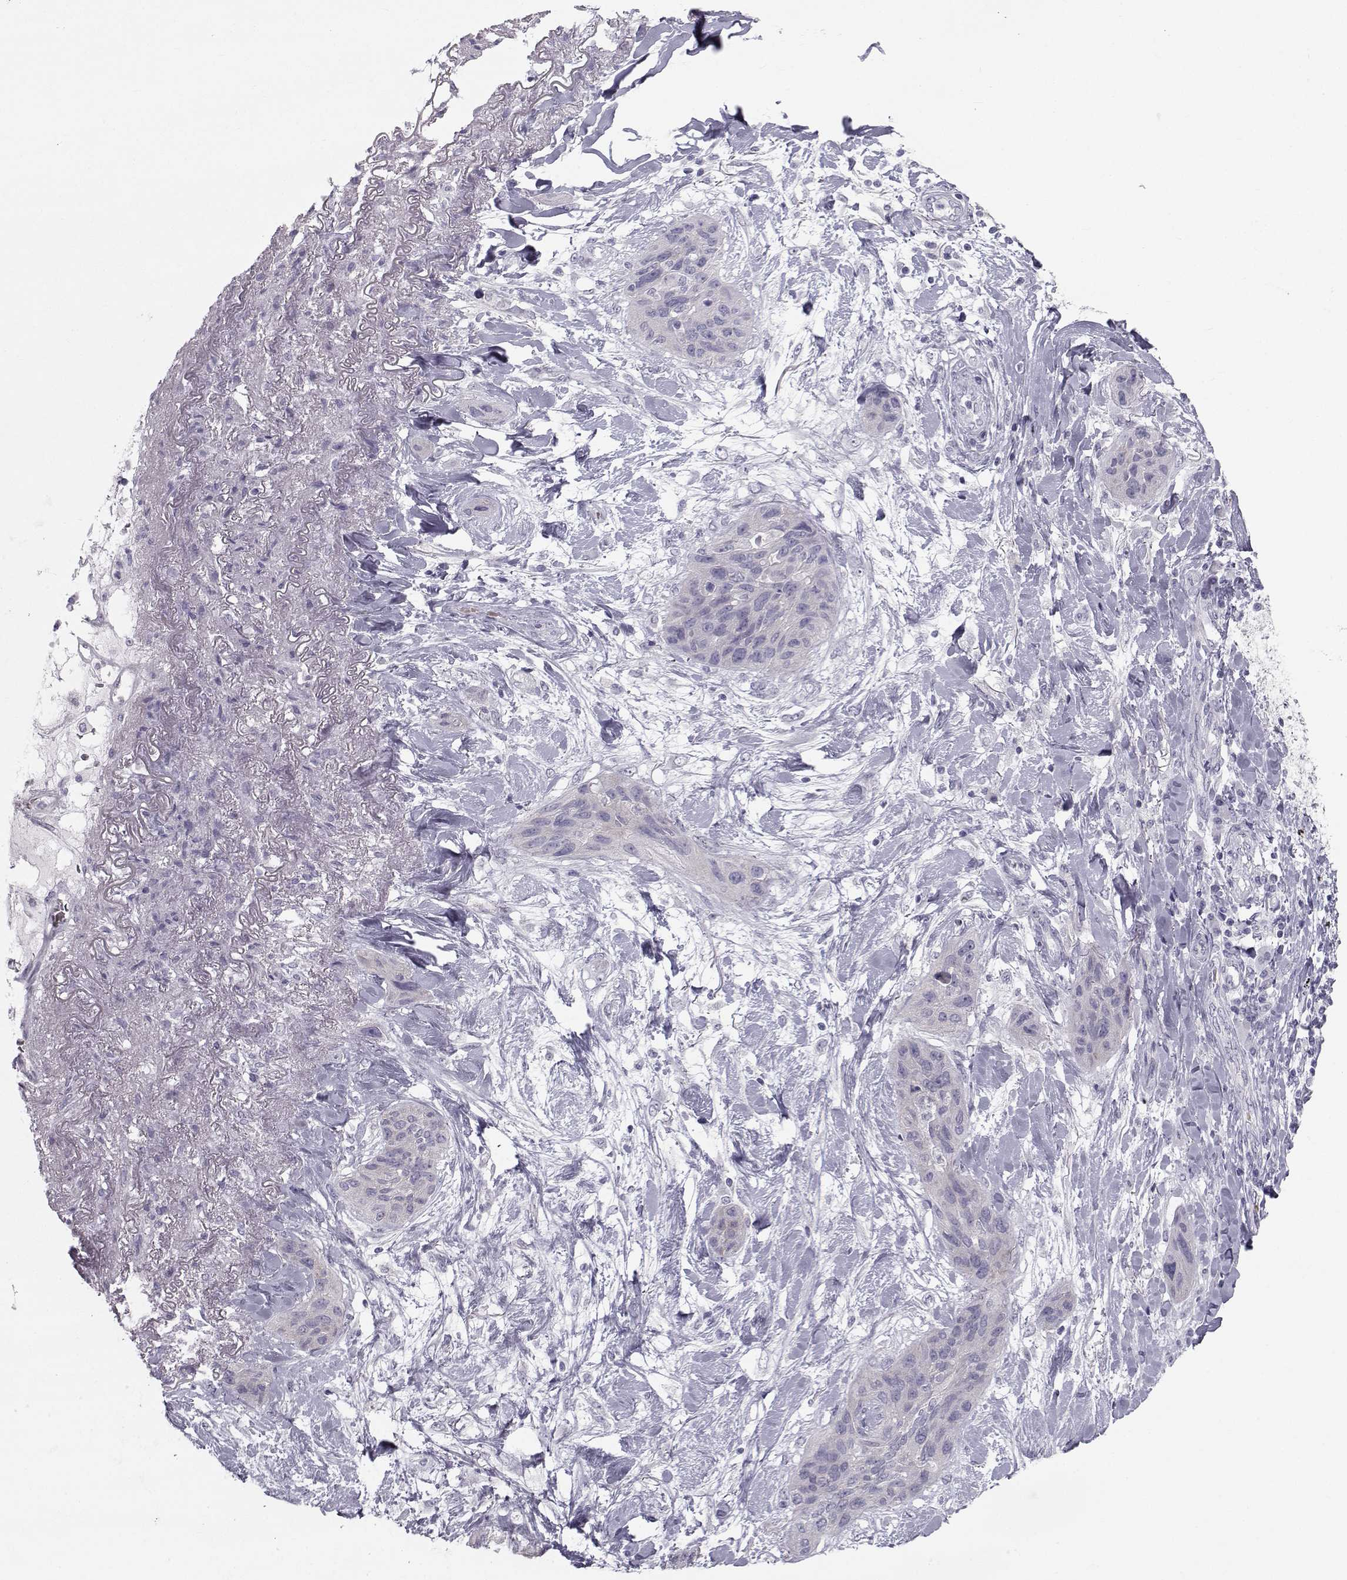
{"staining": {"intensity": "negative", "quantity": "none", "location": "none"}, "tissue": "lung cancer", "cell_type": "Tumor cells", "image_type": "cancer", "snomed": [{"axis": "morphology", "description": "Squamous cell carcinoma, NOS"}, {"axis": "topography", "description": "Lung"}], "caption": "An IHC image of lung cancer is shown. There is no staining in tumor cells of lung cancer. (Stains: DAB IHC with hematoxylin counter stain, Microscopy: brightfield microscopy at high magnification).", "gene": "GARIN3", "patient": {"sex": "female", "age": 70}}